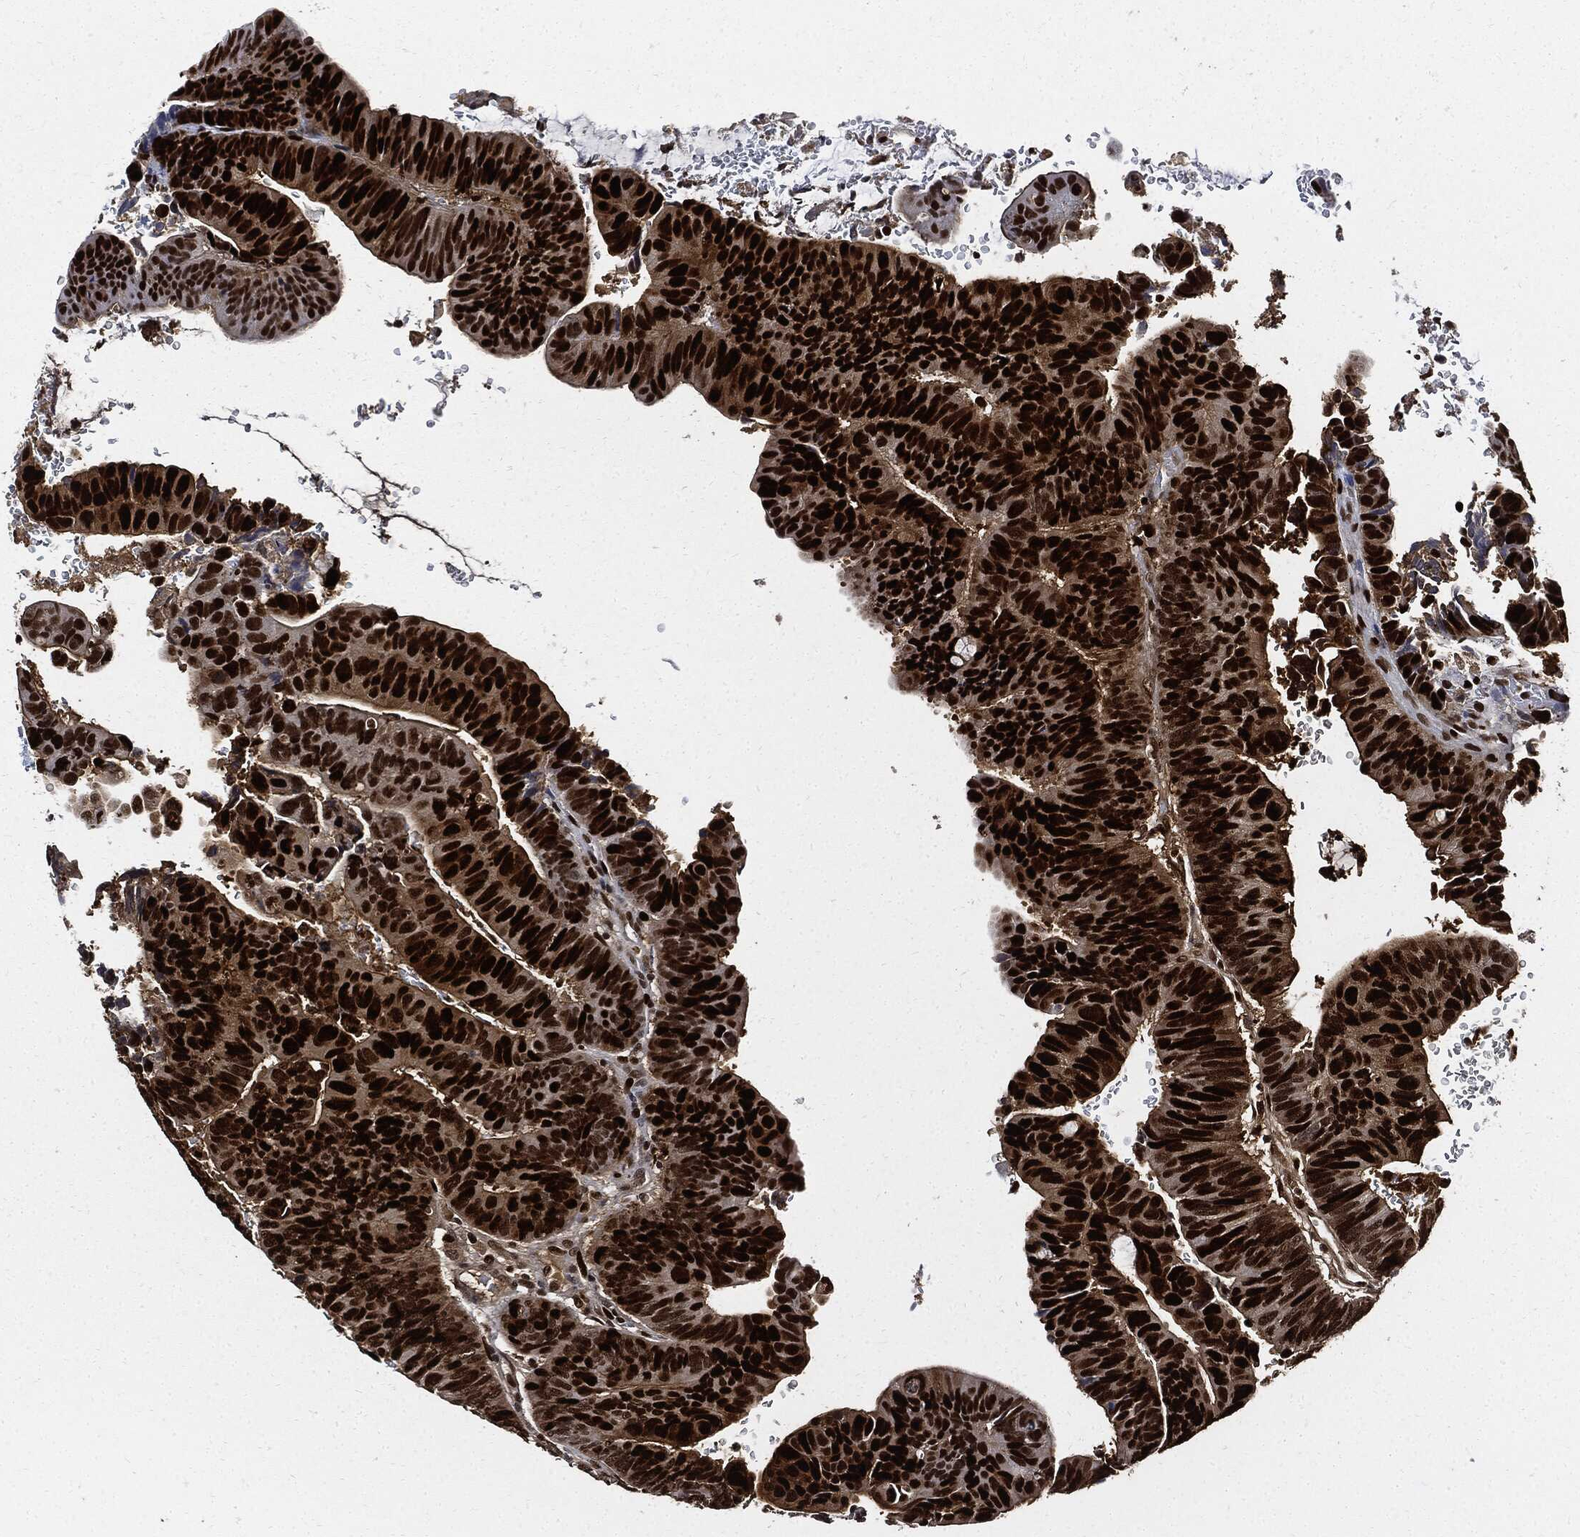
{"staining": {"intensity": "strong", "quantity": ">75%", "location": "nuclear"}, "tissue": "colorectal cancer", "cell_type": "Tumor cells", "image_type": "cancer", "snomed": [{"axis": "morphology", "description": "Normal tissue, NOS"}, {"axis": "morphology", "description": "Adenocarcinoma, NOS"}, {"axis": "topography", "description": "Rectum"}], "caption": "Immunohistochemical staining of human colorectal cancer demonstrates high levels of strong nuclear staining in about >75% of tumor cells.", "gene": "PCNA", "patient": {"sex": "male", "age": 92}}